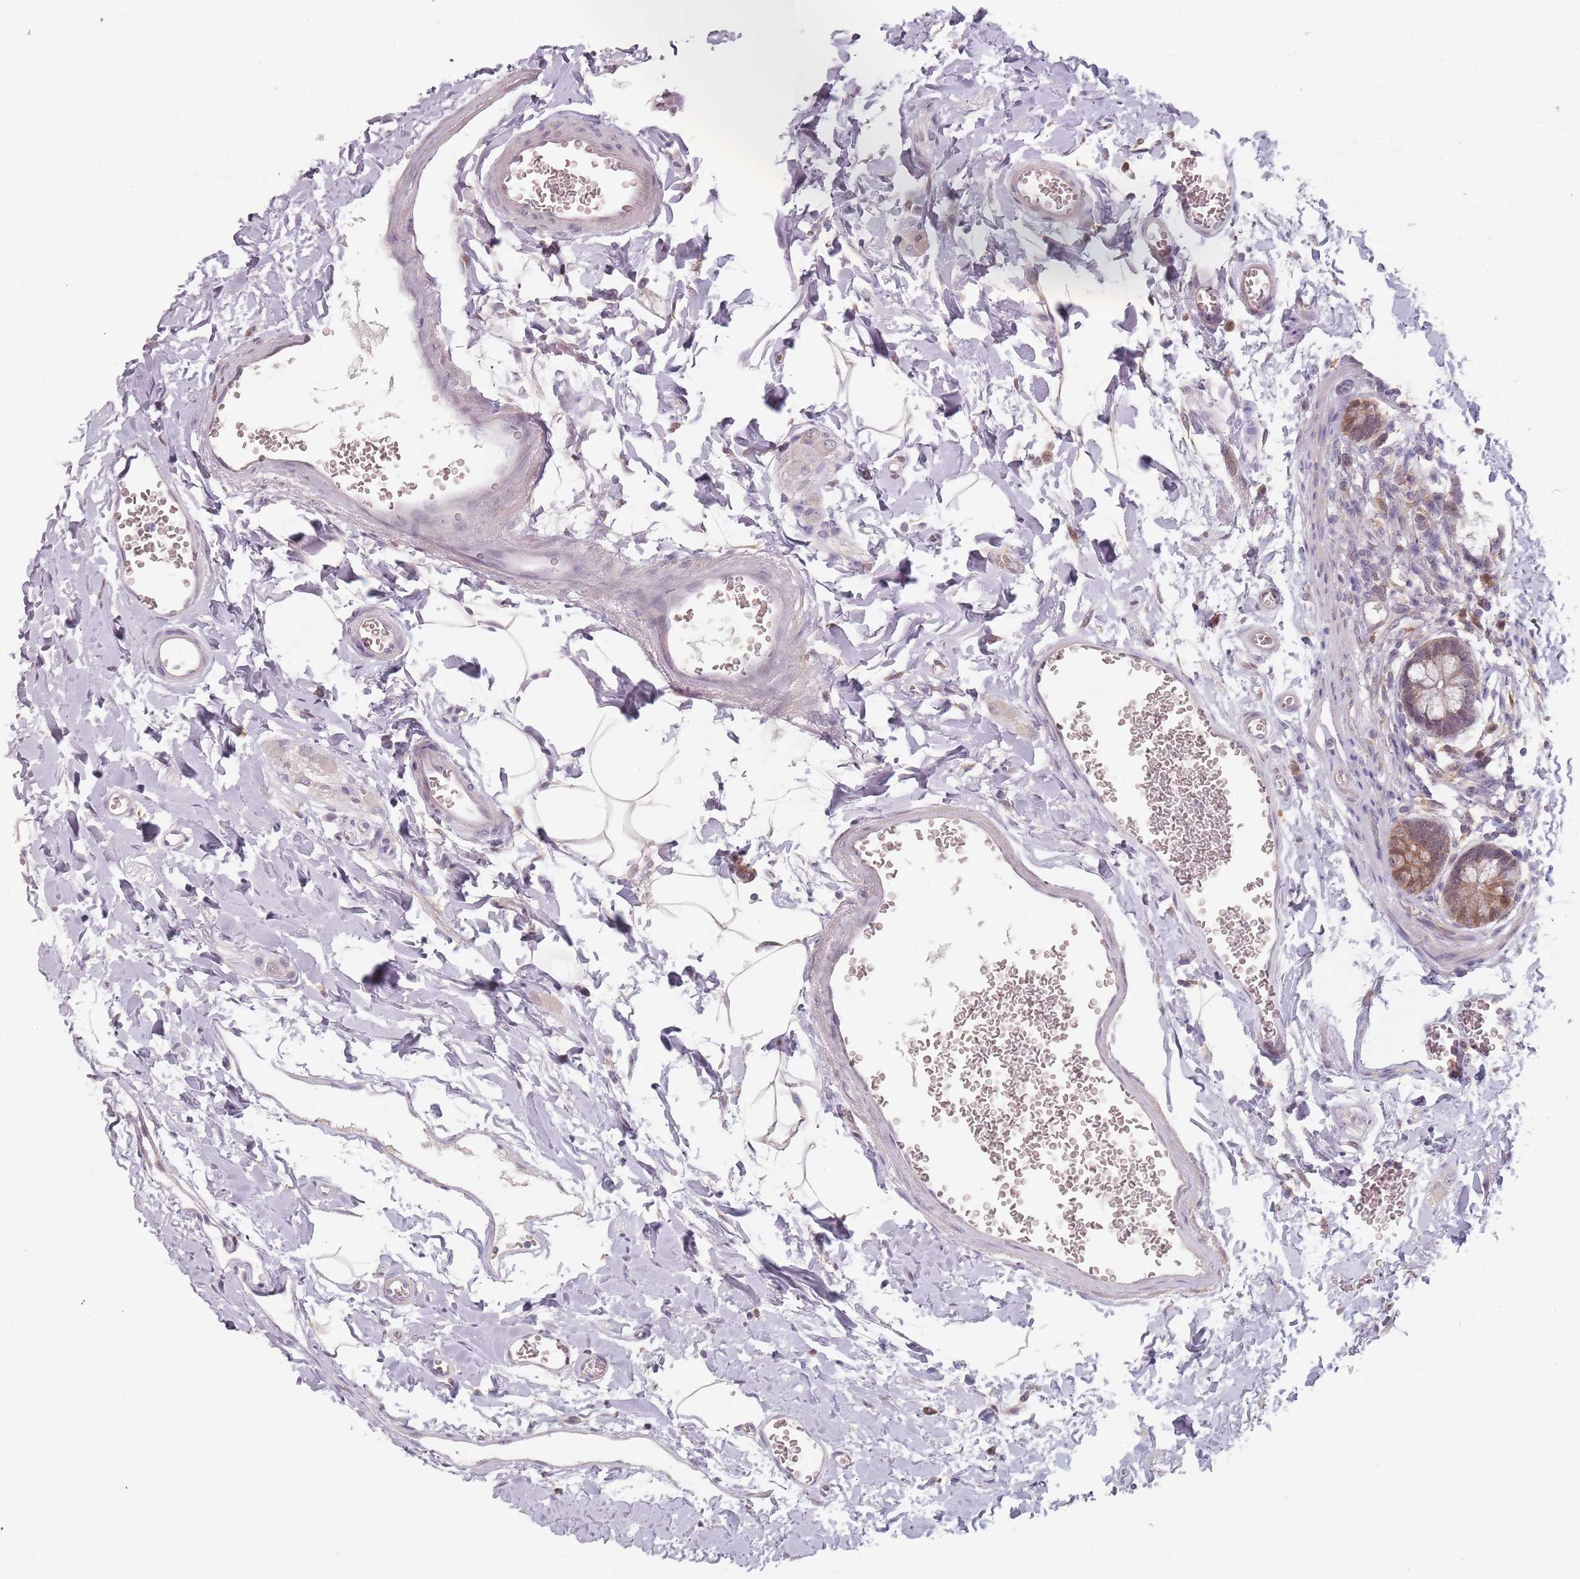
{"staining": {"intensity": "moderate", "quantity": "25%-75%", "location": "cytoplasmic/membranous,nuclear"}, "tissue": "small intestine", "cell_type": "Glandular cells", "image_type": "normal", "snomed": [{"axis": "morphology", "description": "Normal tissue, NOS"}, {"axis": "topography", "description": "Small intestine"}], "caption": "Normal small intestine demonstrates moderate cytoplasmic/membranous,nuclear expression in about 25%-75% of glandular cells, visualized by immunohistochemistry.", "gene": "NAXE", "patient": {"sex": "male", "age": 52}}